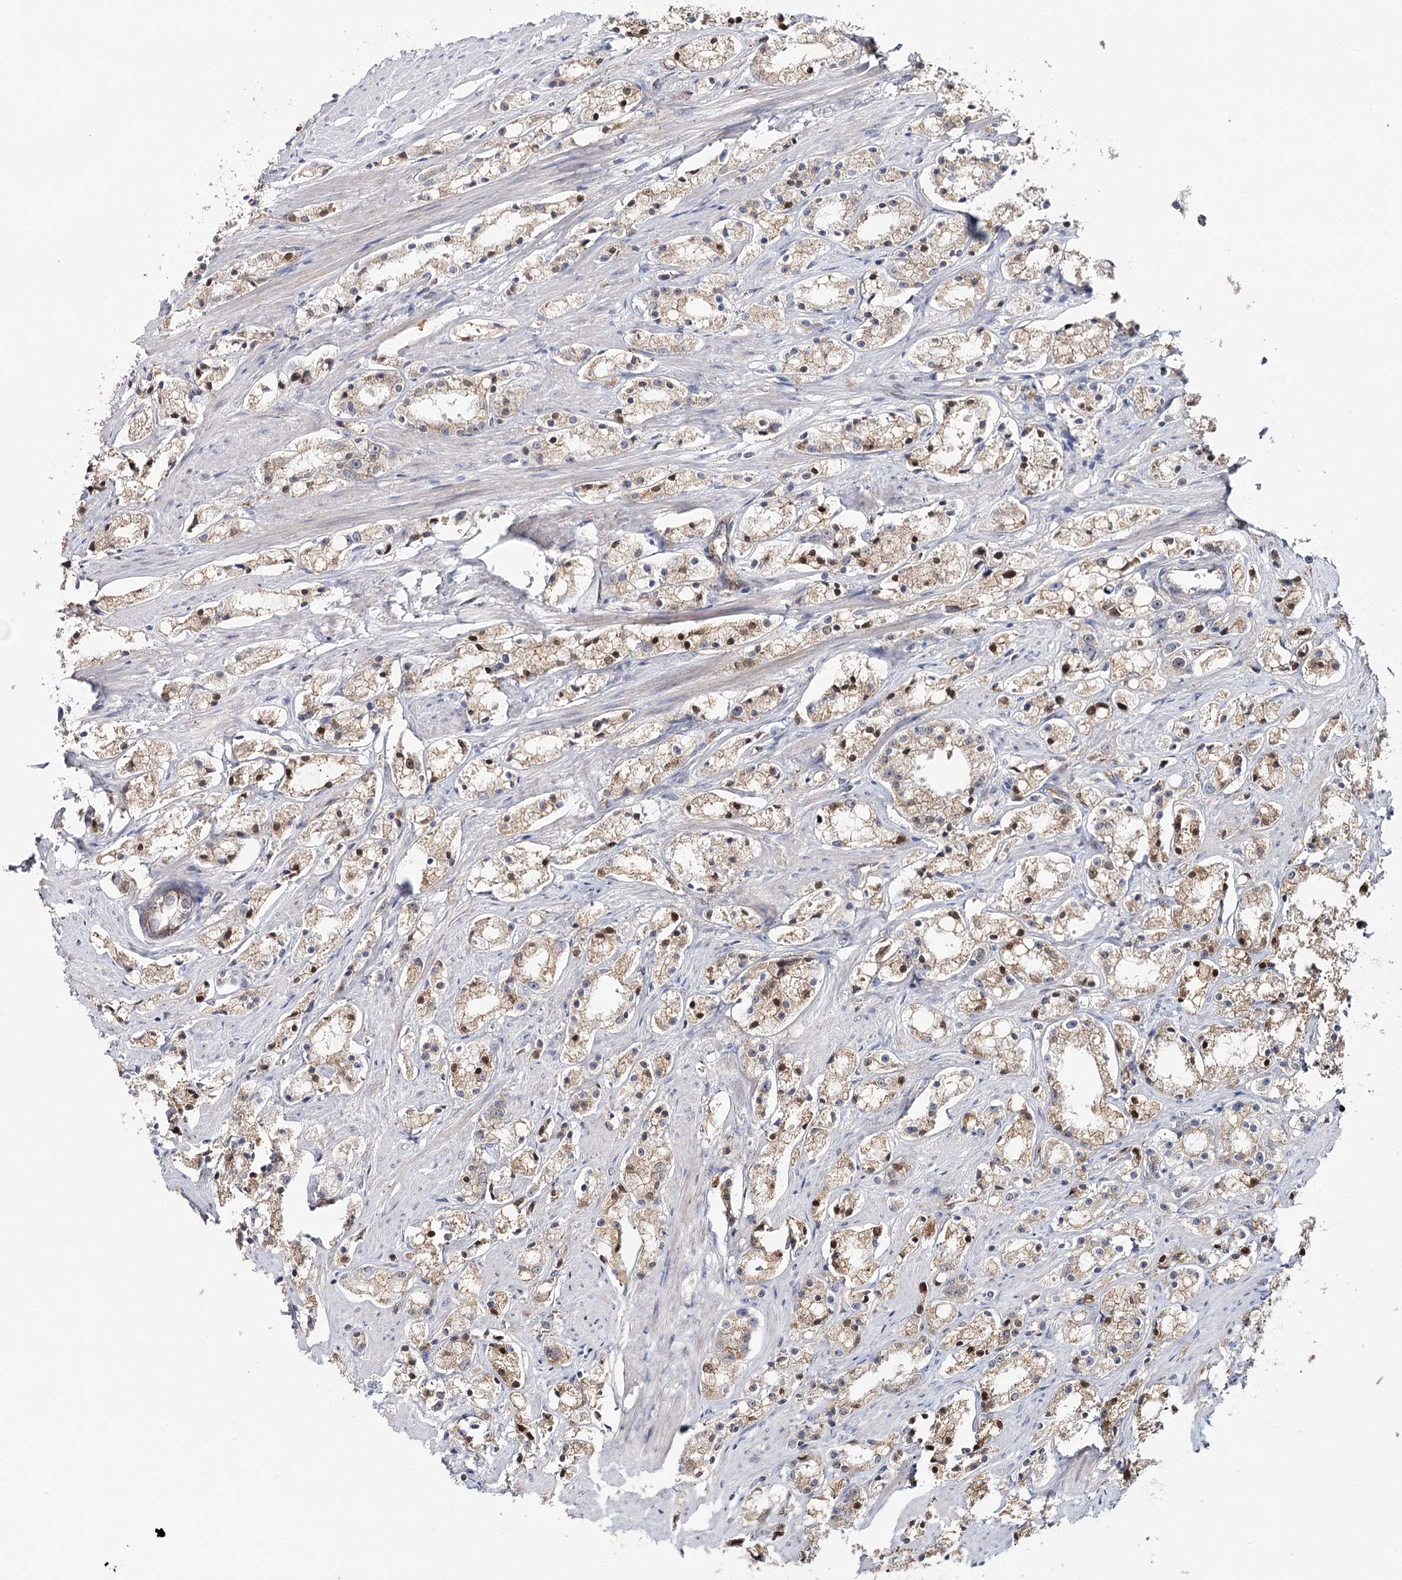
{"staining": {"intensity": "moderate", "quantity": ">75%", "location": "cytoplasmic/membranous,nuclear"}, "tissue": "prostate cancer", "cell_type": "Tumor cells", "image_type": "cancer", "snomed": [{"axis": "morphology", "description": "Adenocarcinoma, High grade"}, {"axis": "topography", "description": "Prostate"}], "caption": "Immunohistochemistry (DAB (3,3'-diaminobenzidine)) staining of prostate cancer (high-grade adenocarcinoma) demonstrates moderate cytoplasmic/membranous and nuclear protein positivity in approximately >75% of tumor cells.", "gene": "PKP4", "patient": {"sex": "male", "age": 66}}